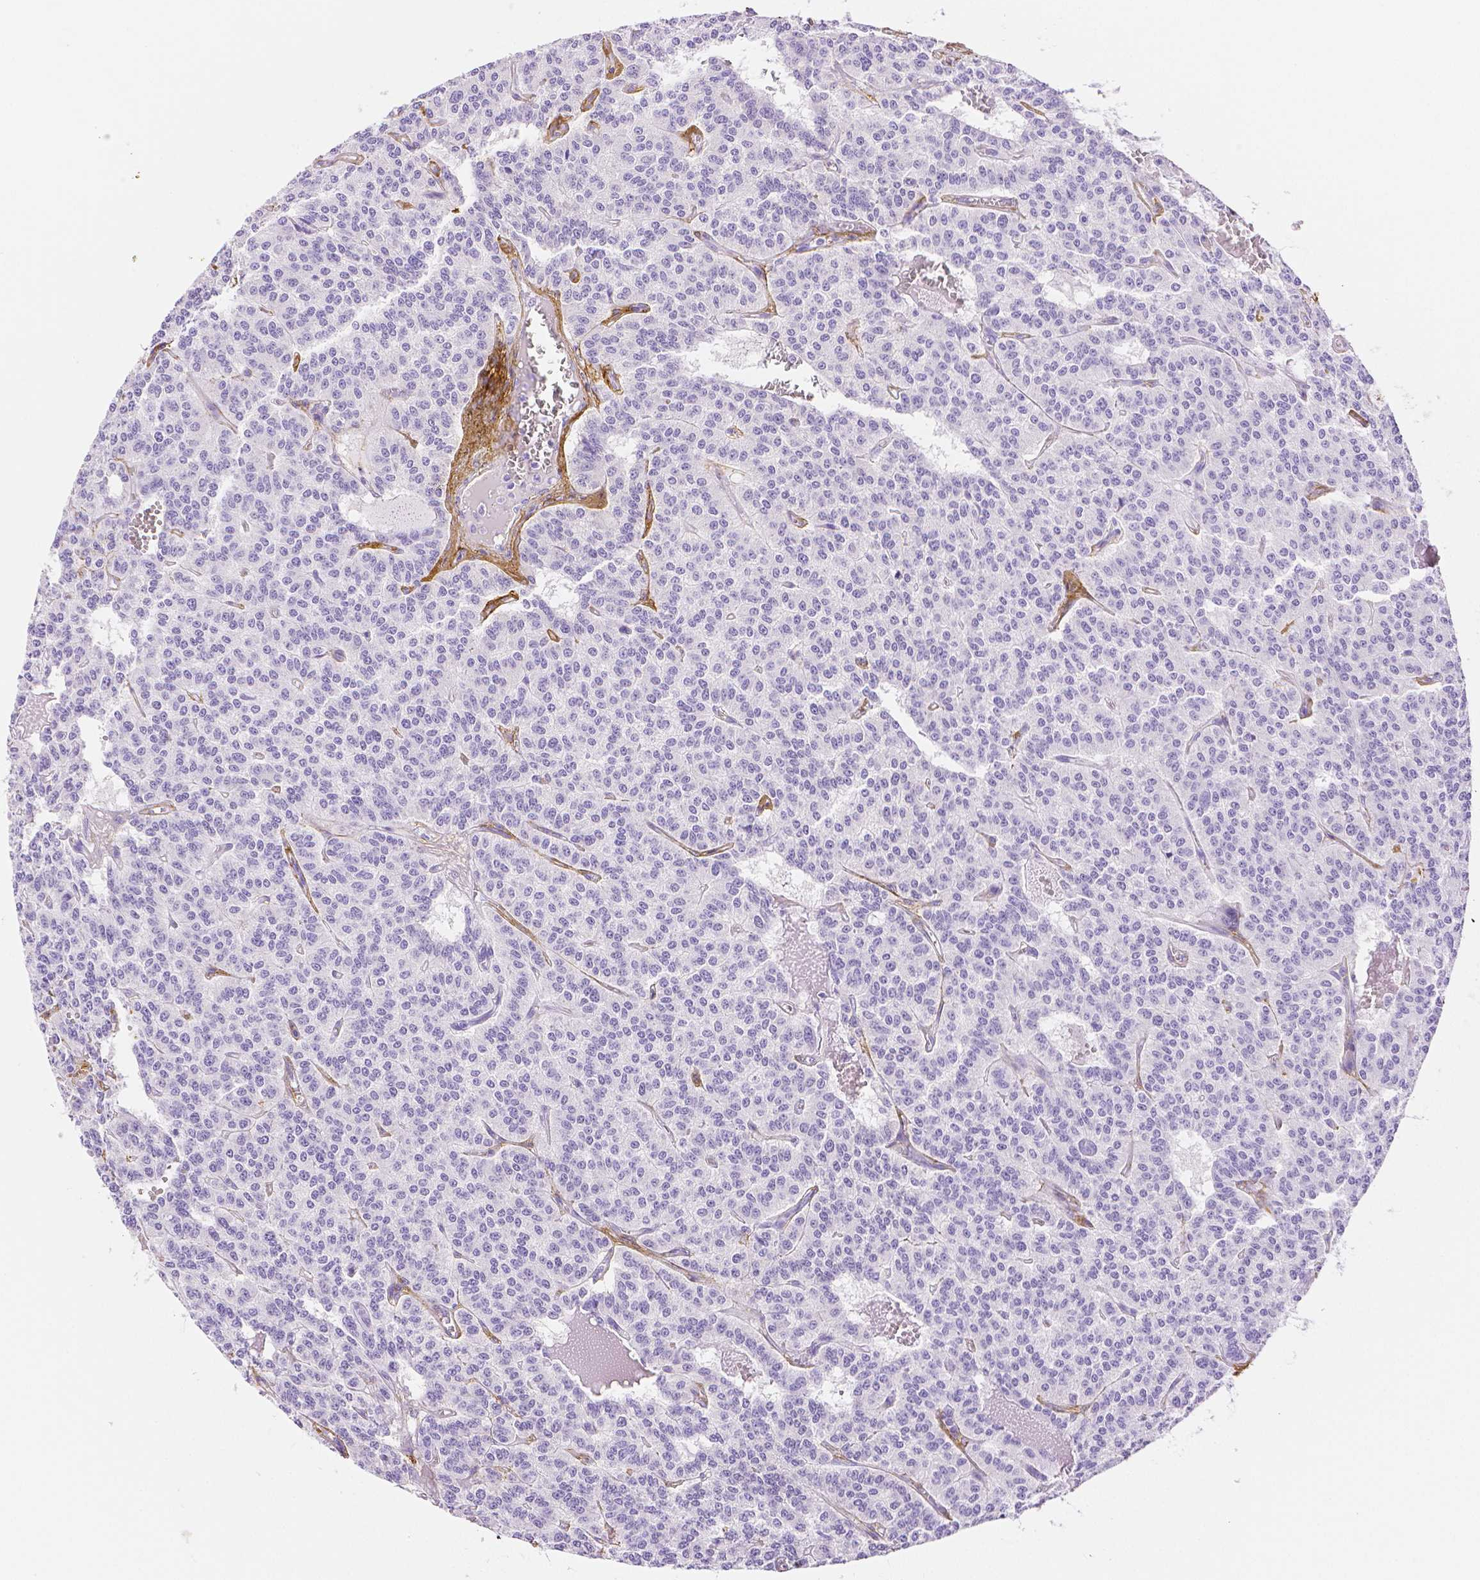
{"staining": {"intensity": "negative", "quantity": "none", "location": "none"}, "tissue": "carcinoid", "cell_type": "Tumor cells", "image_type": "cancer", "snomed": [{"axis": "morphology", "description": "Carcinoid, malignant, NOS"}, {"axis": "topography", "description": "Lung"}], "caption": "An immunohistochemistry micrograph of carcinoid (malignant) is shown. There is no staining in tumor cells of carcinoid (malignant). (Brightfield microscopy of DAB (3,3'-diaminobenzidine) immunohistochemistry (IHC) at high magnification).", "gene": "FBN1", "patient": {"sex": "female", "age": 71}}